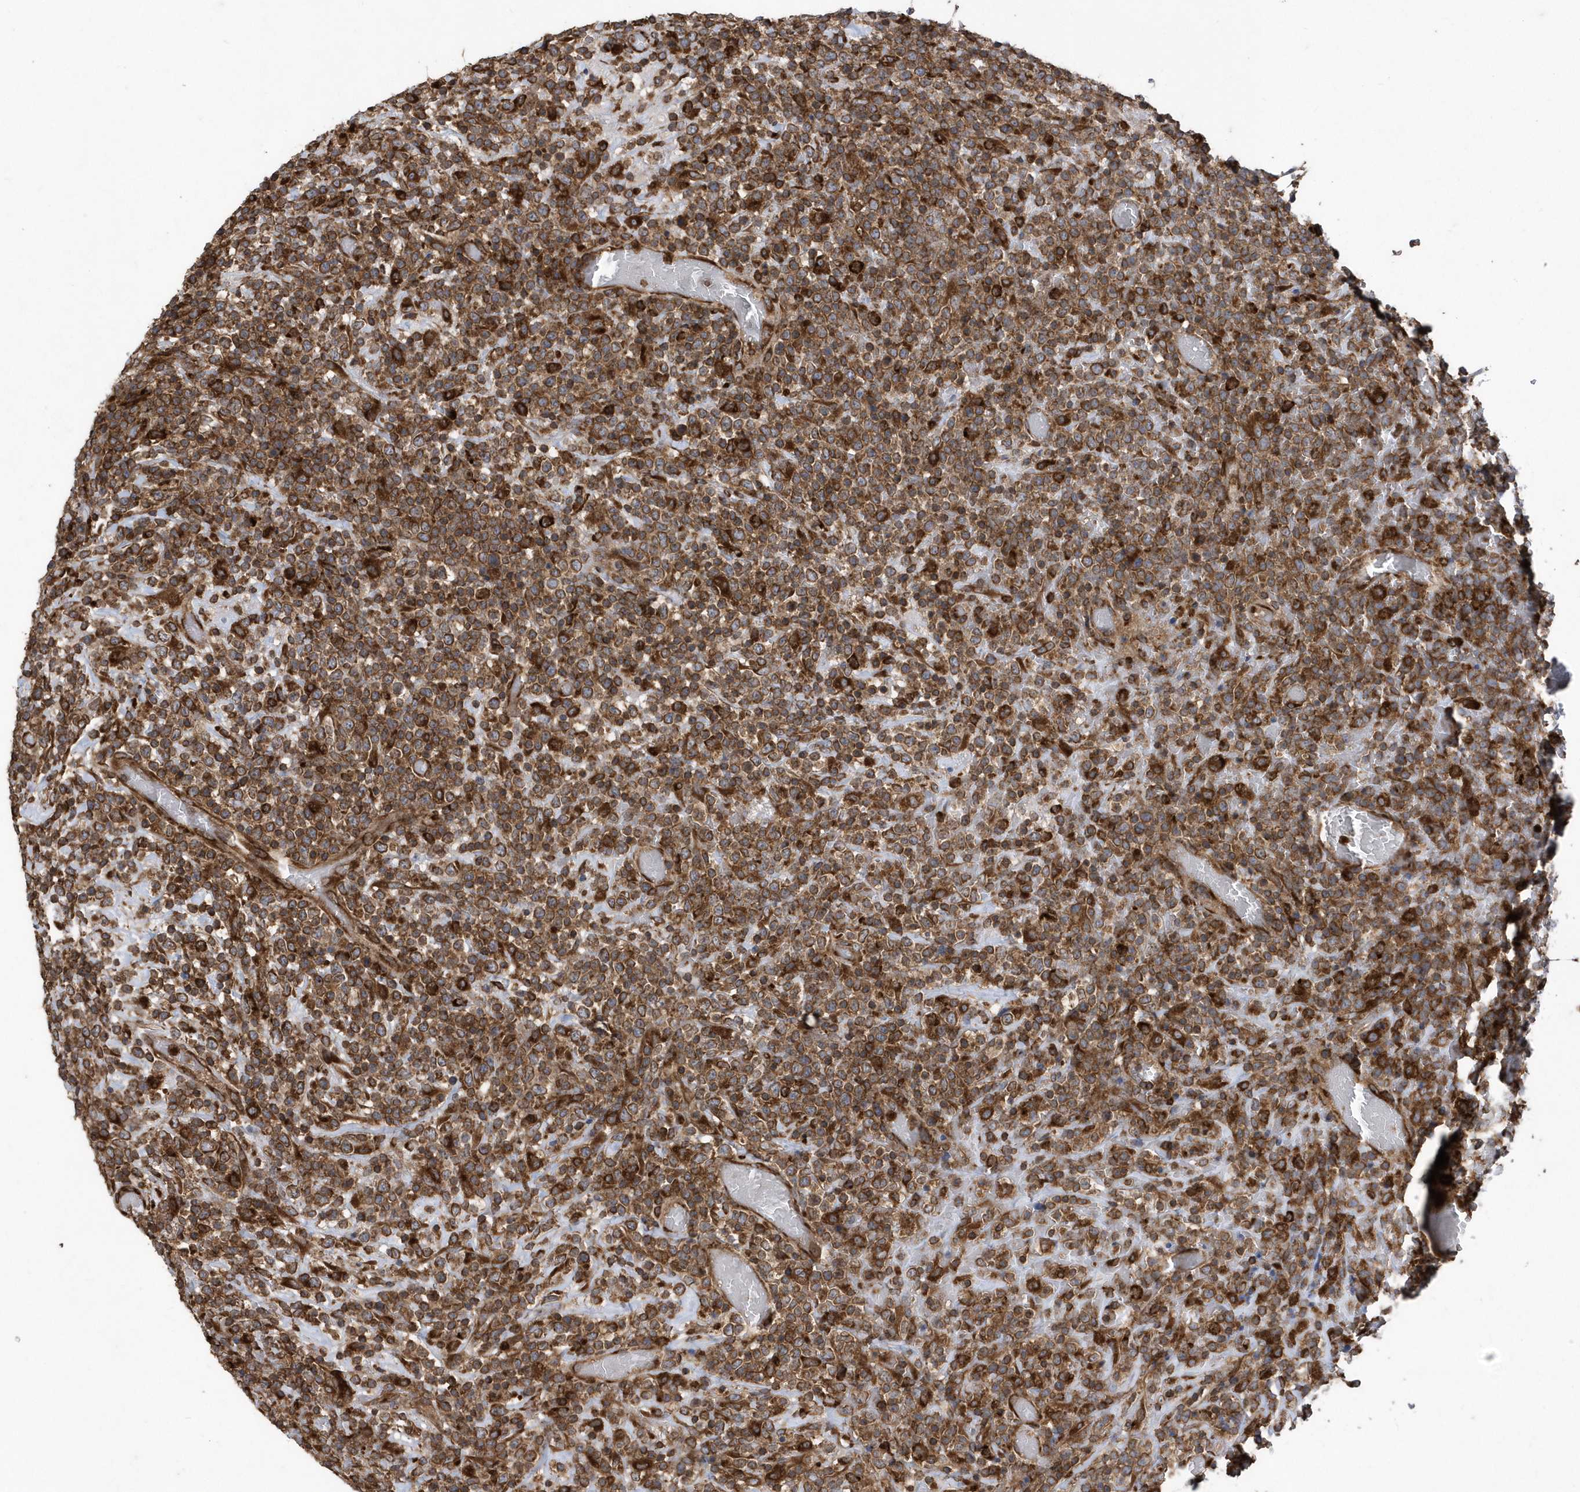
{"staining": {"intensity": "strong", "quantity": ">75%", "location": "cytoplasmic/membranous"}, "tissue": "lymphoma", "cell_type": "Tumor cells", "image_type": "cancer", "snomed": [{"axis": "morphology", "description": "Malignant lymphoma, non-Hodgkin's type, High grade"}, {"axis": "topography", "description": "Colon"}], "caption": "Immunohistochemistry micrograph of lymphoma stained for a protein (brown), which shows high levels of strong cytoplasmic/membranous expression in about >75% of tumor cells.", "gene": "WASHC5", "patient": {"sex": "female", "age": 53}}